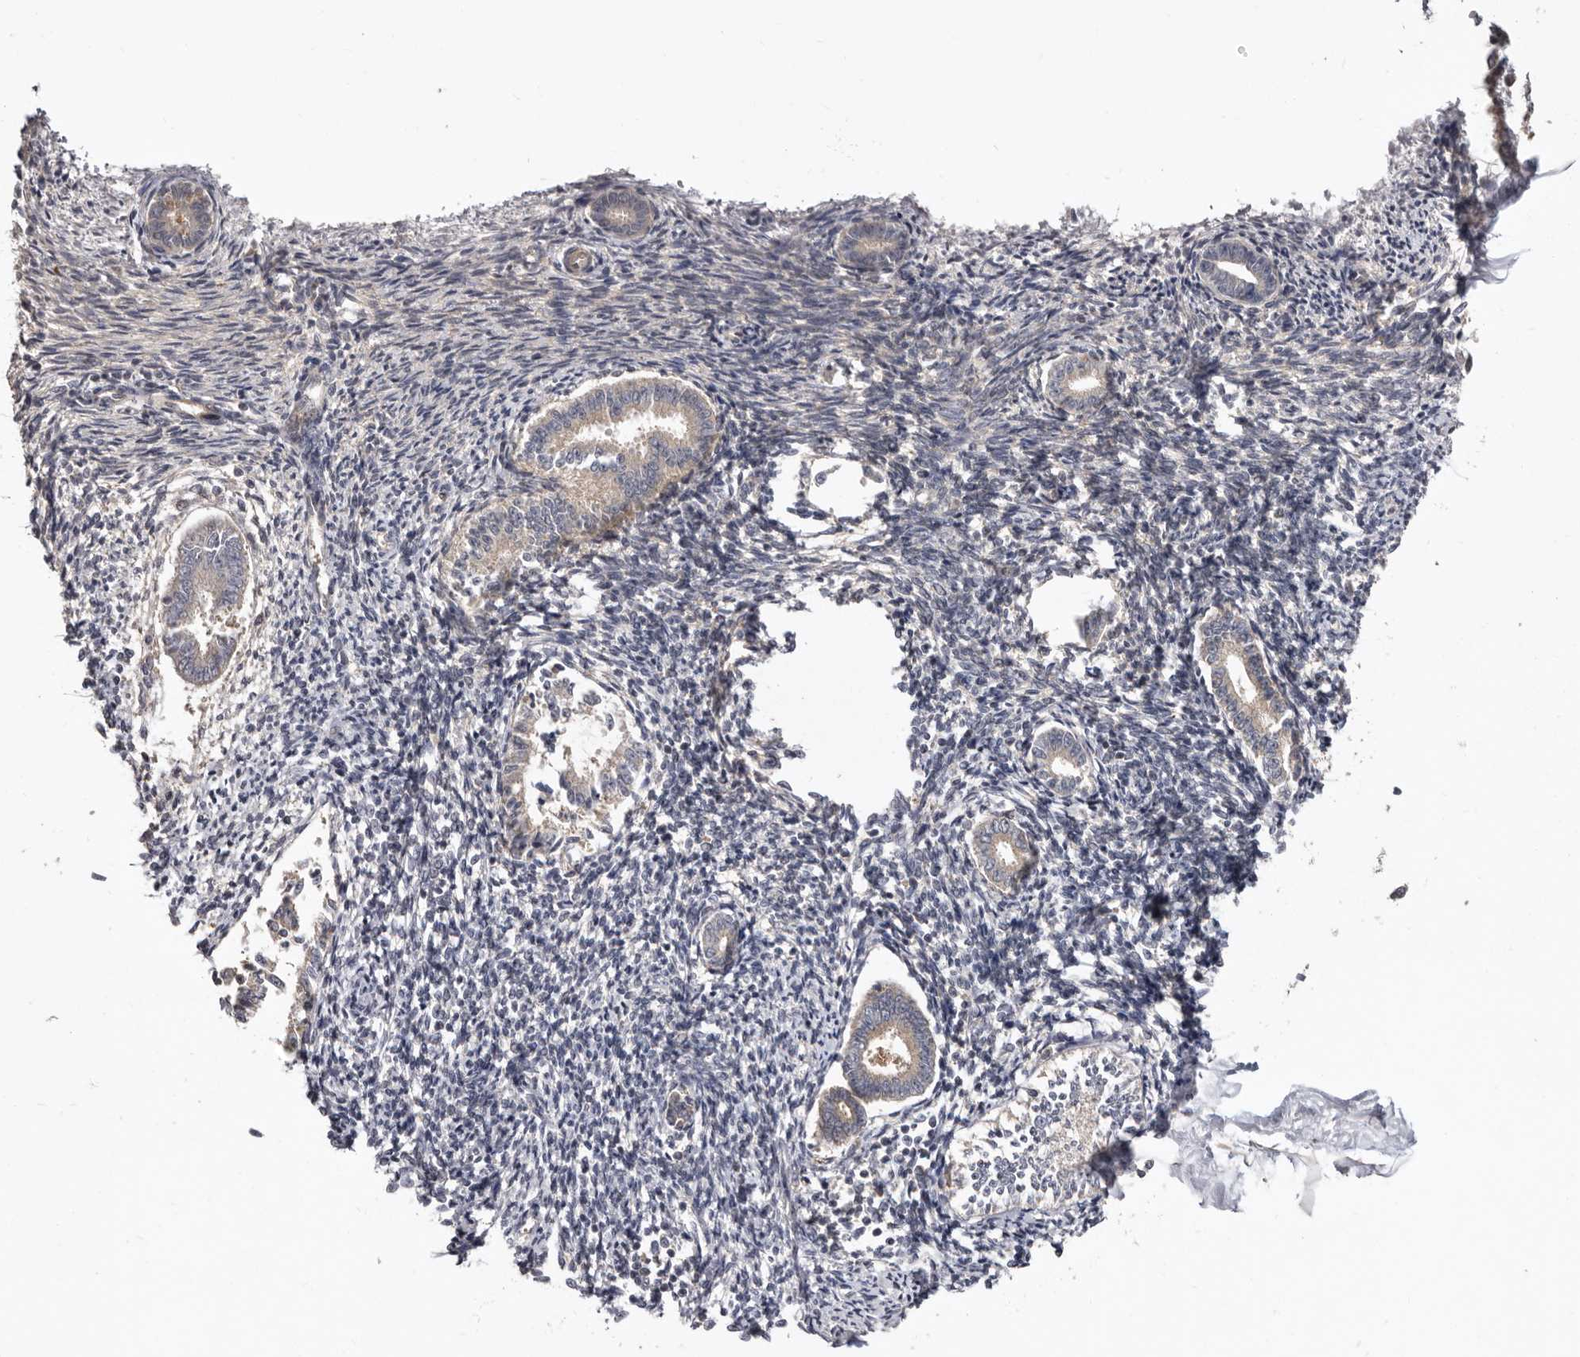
{"staining": {"intensity": "weak", "quantity": "25%-75%", "location": "cytoplasmic/membranous"}, "tissue": "endometrium", "cell_type": "Cells in endometrial stroma", "image_type": "normal", "snomed": [{"axis": "morphology", "description": "Normal tissue, NOS"}, {"axis": "topography", "description": "Endometrium"}], "caption": "Immunohistochemical staining of unremarkable endometrium reveals low levels of weak cytoplasmic/membranous staining in approximately 25%-75% of cells in endometrial stroma. (IHC, brightfield microscopy, high magnification).", "gene": "SBDS", "patient": {"sex": "female", "age": 56}}